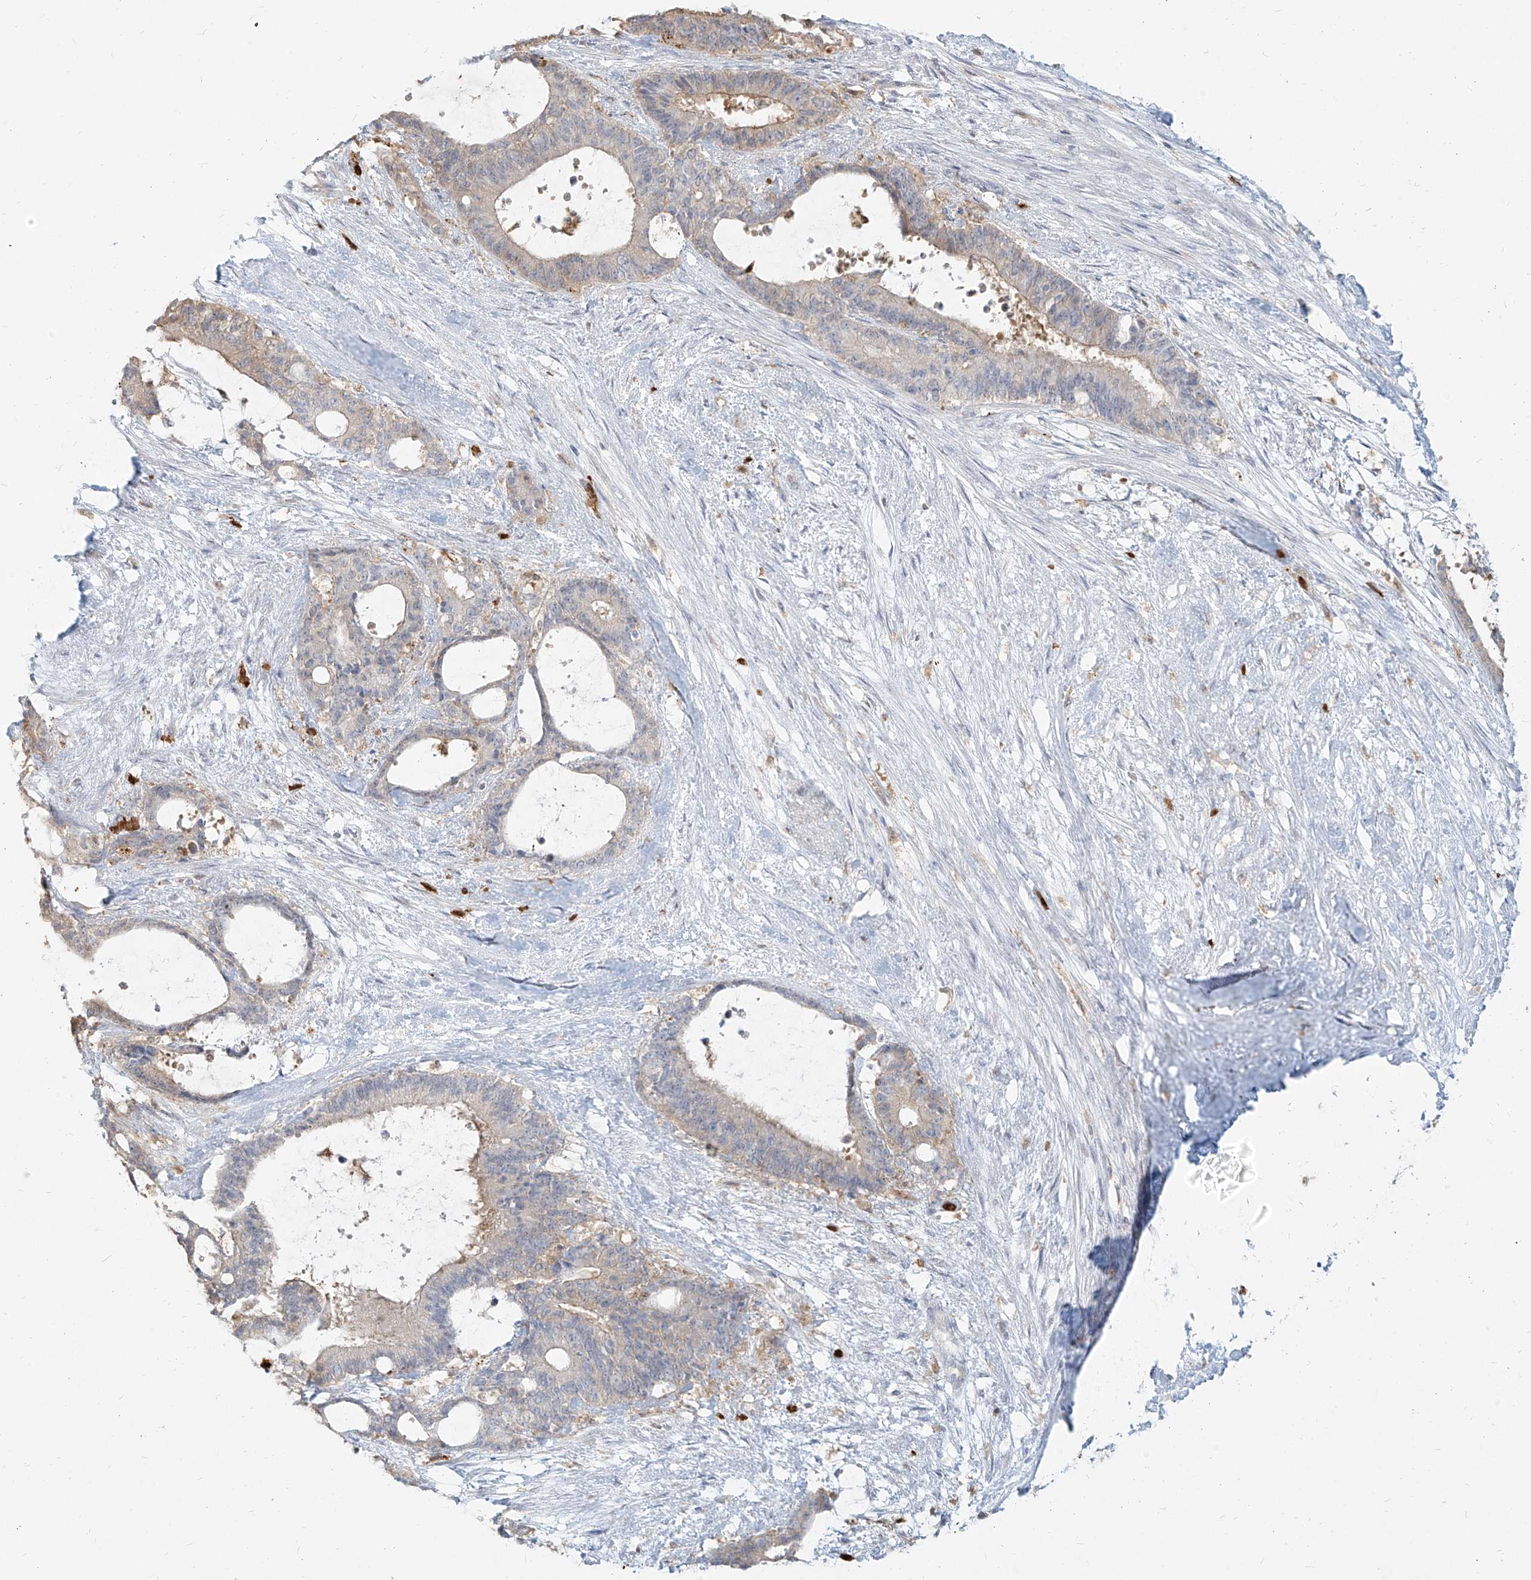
{"staining": {"intensity": "moderate", "quantity": "<25%", "location": "cytoplasmic/membranous"}, "tissue": "liver cancer", "cell_type": "Tumor cells", "image_type": "cancer", "snomed": [{"axis": "morphology", "description": "Normal tissue, NOS"}, {"axis": "morphology", "description": "Cholangiocarcinoma"}, {"axis": "topography", "description": "Liver"}, {"axis": "topography", "description": "Peripheral nerve tissue"}], "caption": "Approximately <25% of tumor cells in cholangiocarcinoma (liver) show moderate cytoplasmic/membranous protein staining as visualized by brown immunohistochemical staining.", "gene": "PGD", "patient": {"sex": "female", "age": 73}}